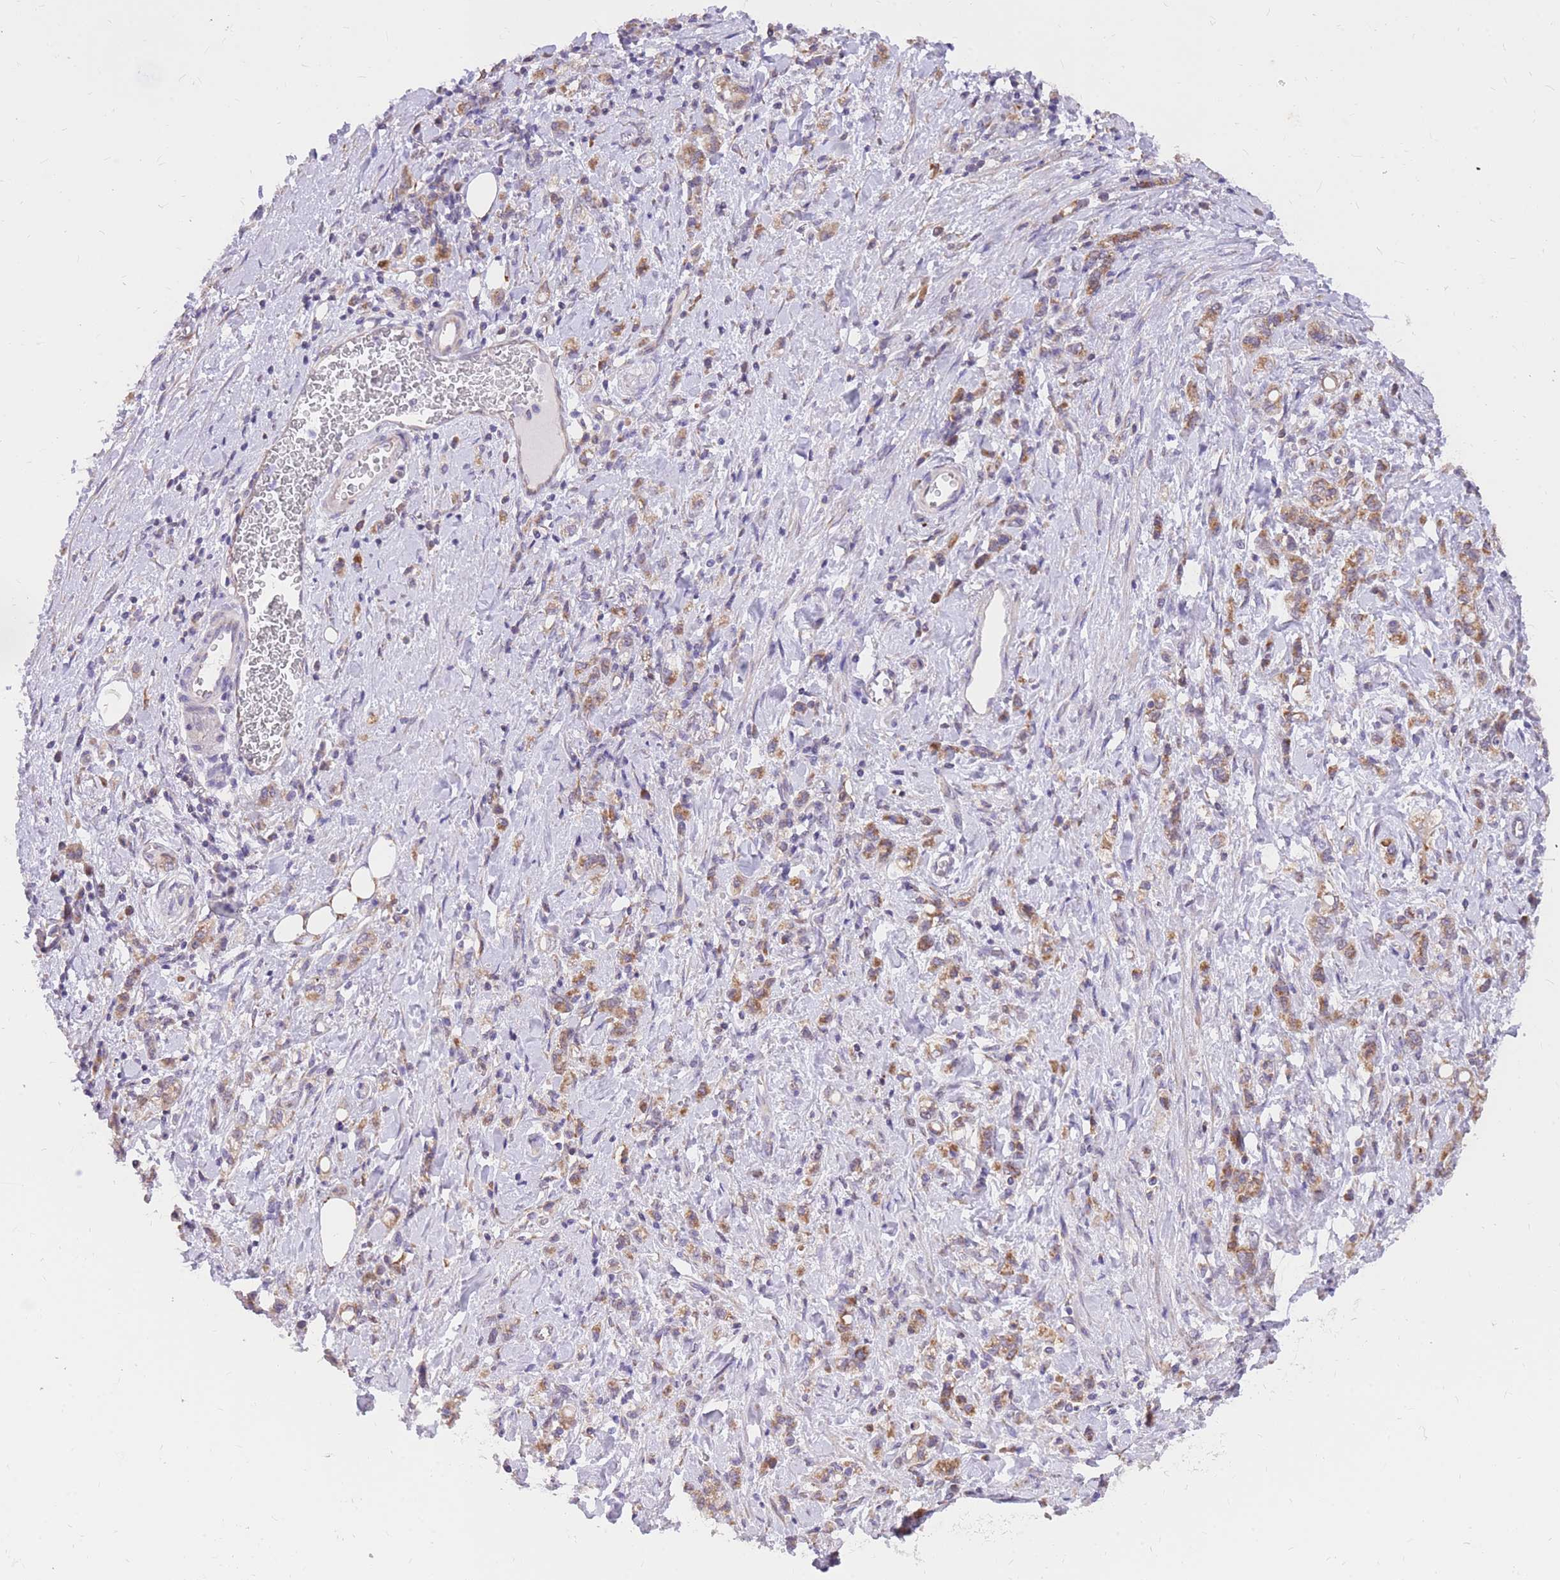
{"staining": {"intensity": "moderate", "quantity": ">75%", "location": "cytoplasmic/membranous"}, "tissue": "stomach cancer", "cell_type": "Tumor cells", "image_type": "cancer", "snomed": [{"axis": "morphology", "description": "Adenocarcinoma, NOS"}, {"axis": "topography", "description": "Stomach"}], "caption": "Stomach adenocarcinoma tissue demonstrates moderate cytoplasmic/membranous positivity in approximately >75% of tumor cells, visualized by immunohistochemistry.", "gene": "TOPAZ1", "patient": {"sex": "male", "age": 77}}